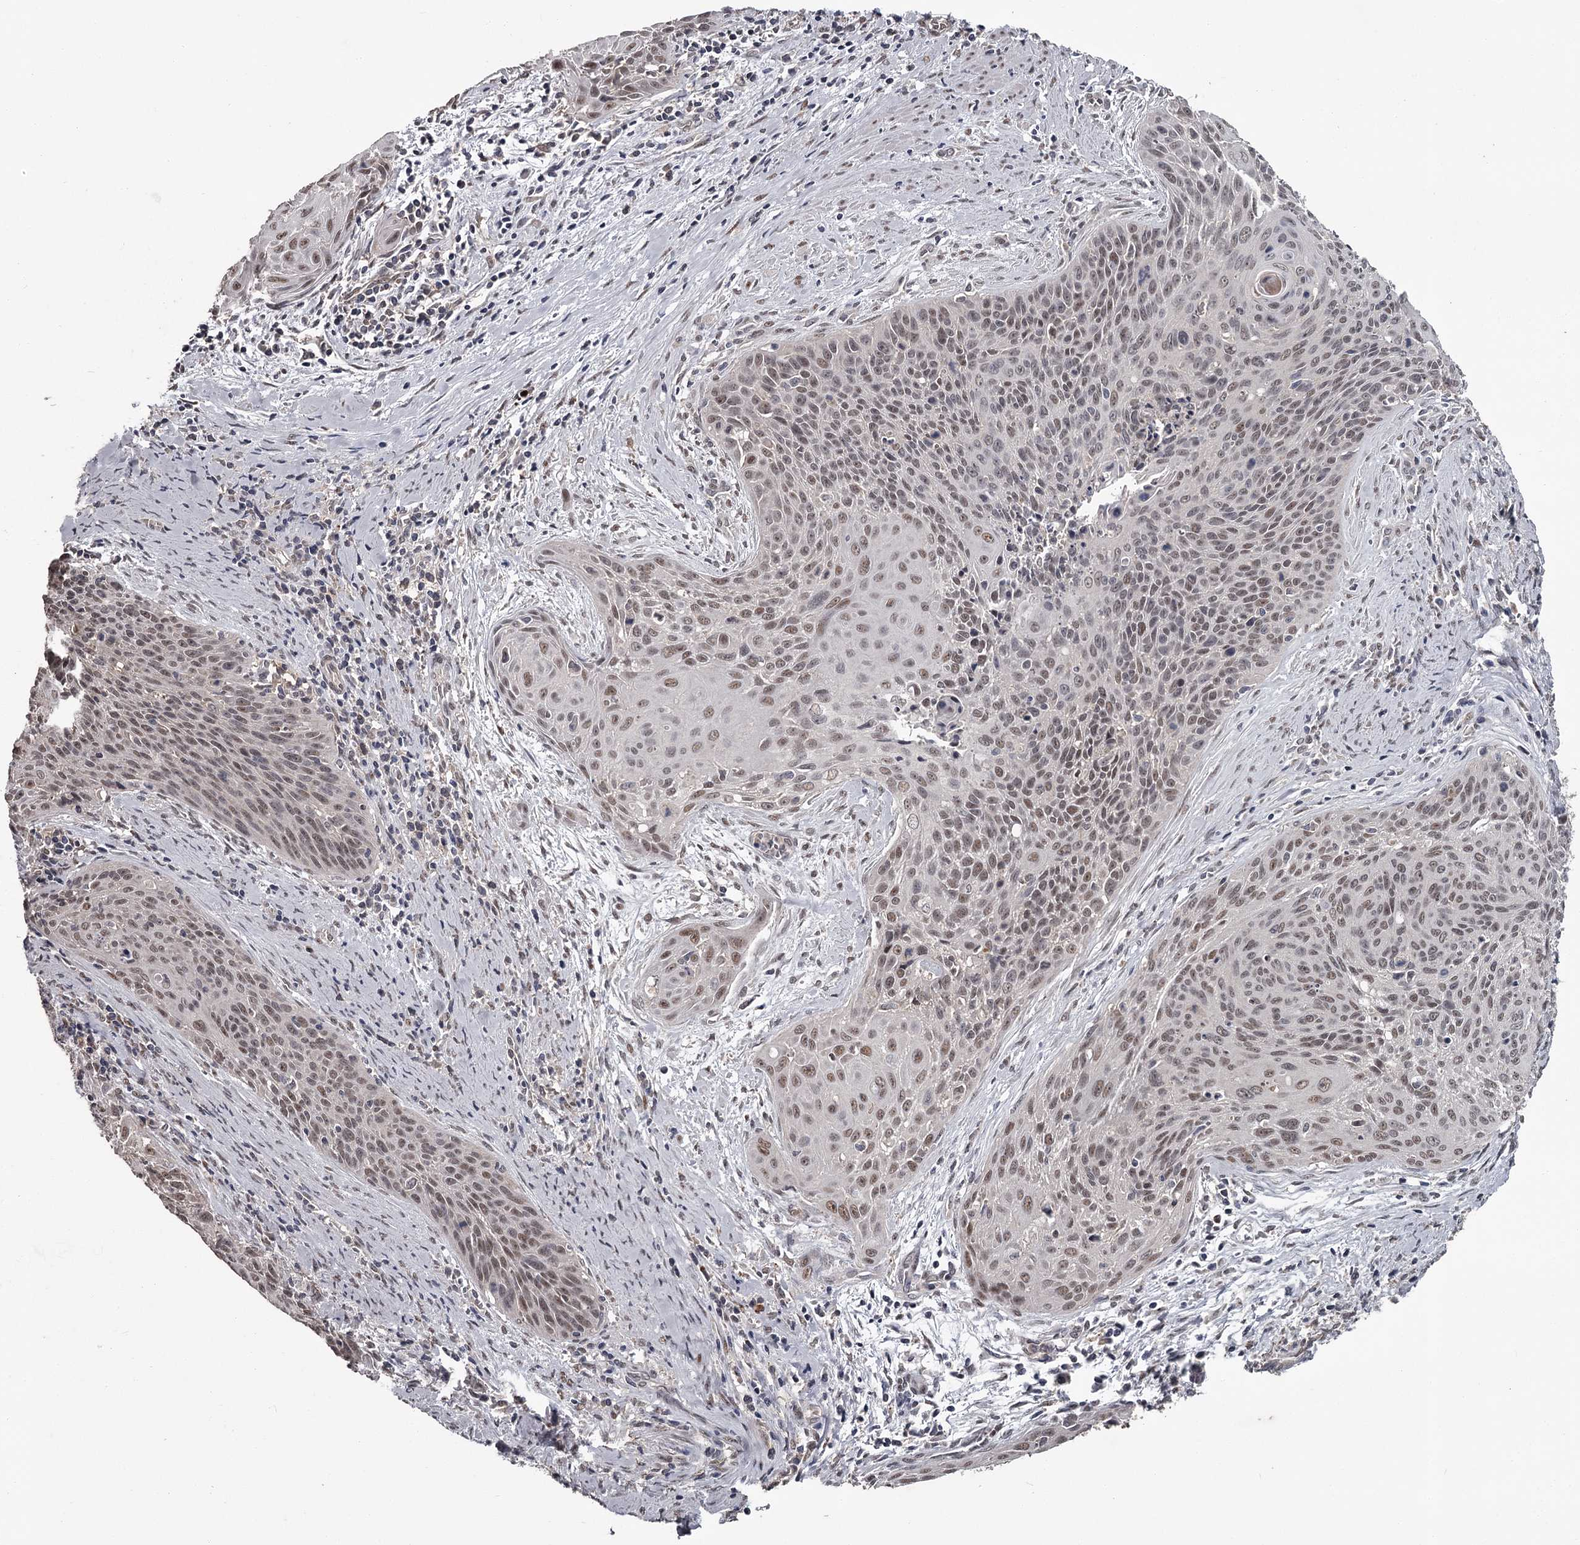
{"staining": {"intensity": "weak", "quantity": ">75%", "location": "nuclear"}, "tissue": "cervical cancer", "cell_type": "Tumor cells", "image_type": "cancer", "snomed": [{"axis": "morphology", "description": "Squamous cell carcinoma, NOS"}, {"axis": "topography", "description": "Cervix"}], "caption": "Brown immunohistochemical staining in human squamous cell carcinoma (cervical) reveals weak nuclear expression in approximately >75% of tumor cells.", "gene": "PRPF40B", "patient": {"sex": "female", "age": 55}}